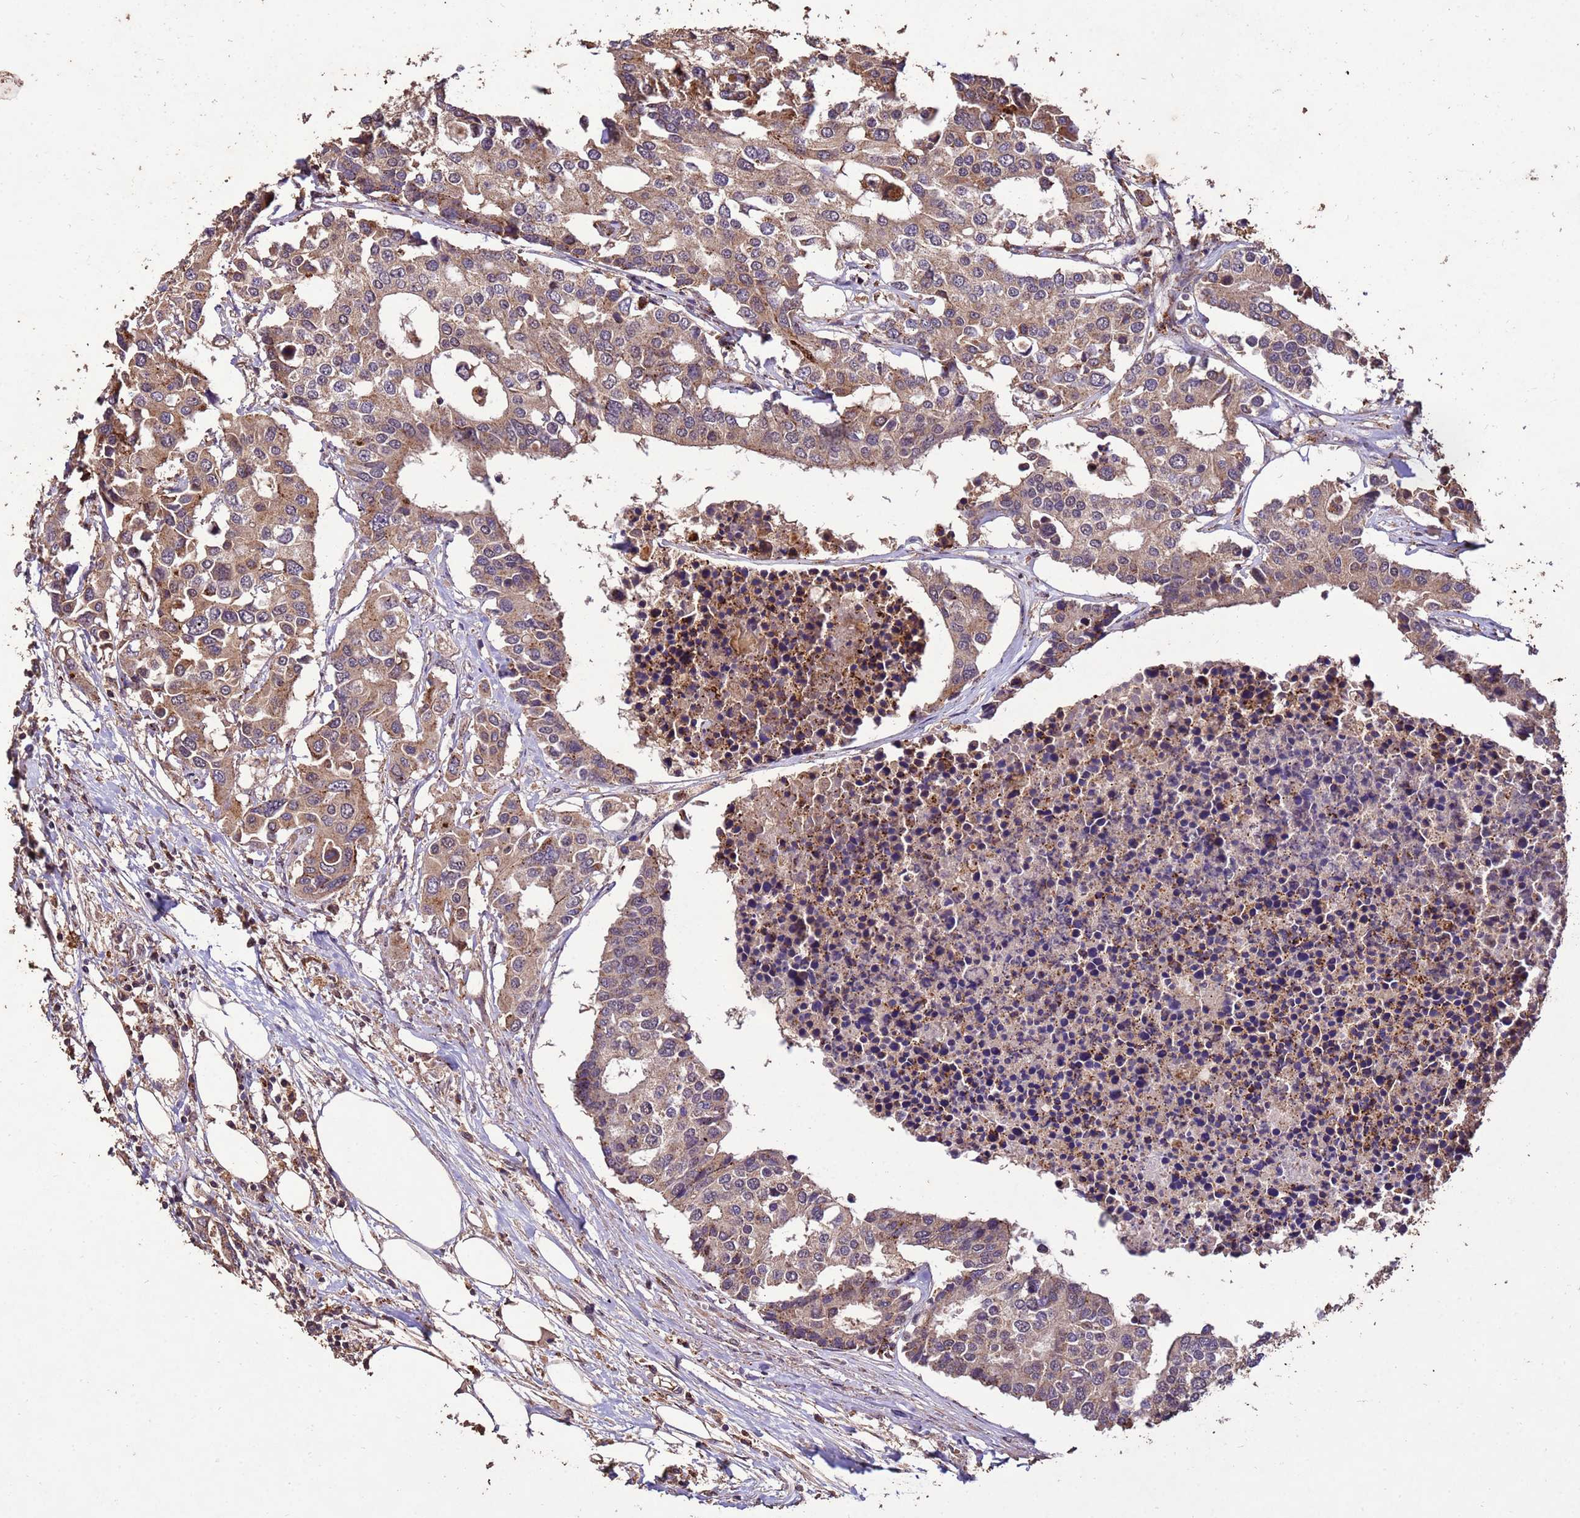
{"staining": {"intensity": "moderate", "quantity": ">75%", "location": "cytoplasmic/membranous"}, "tissue": "colorectal cancer", "cell_type": "Tumor cells", "image_type": "cancer", "snomed": [{"axis": "morphology", "description": "Adenocarcinoma, NOS"}, {"axis": "topography", "description": "Colon"}], "caption": "Human adenocarcinoma (colorectal) stained for a protein (brown) shows moderate cytoplasmic/membranous positive staining in about >75% of tumor cells.", "gene": "TOR4A", "patient": {"sex": "male", "age": 77}}